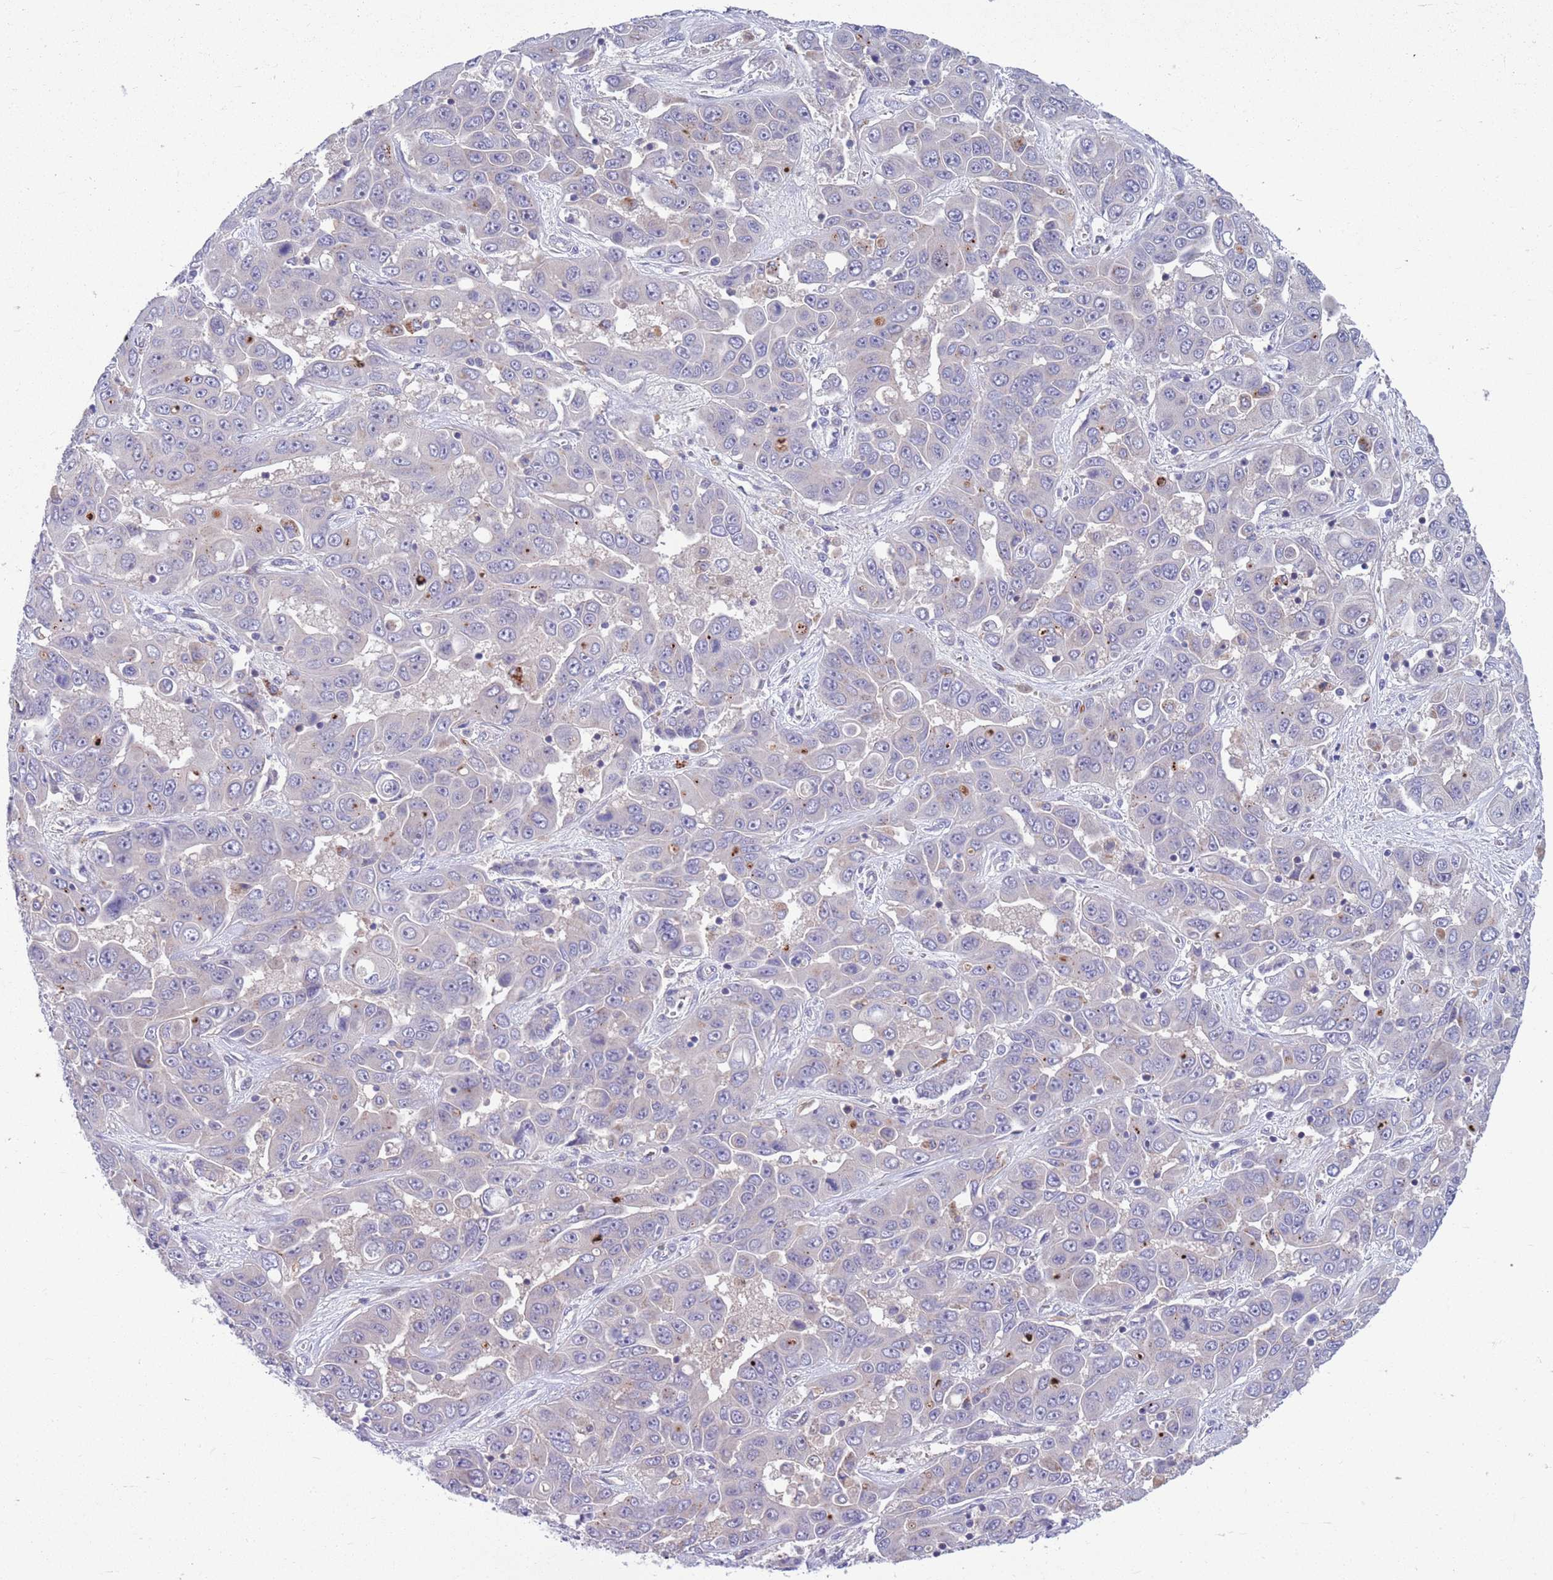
{"staining": {"intensity": "negative", "quantity": "none", "location": "none"}, "tissue": "liver cancer", "cell_type": "Tumor cells", "image_type": "cancer", "snomed": [{"axis": "morphology", "description": "Cholangiocarcinoma"}, {"axis": "topography", "description": "Liver"}], "caption": "High power microscopy histopathology image of an IHC image of liver cancer (cholangiocarcinoma), revealing no significant expression in tumor cells.", "gene": "KLHL29", "patient": {"sex": "female", "age": 52}}